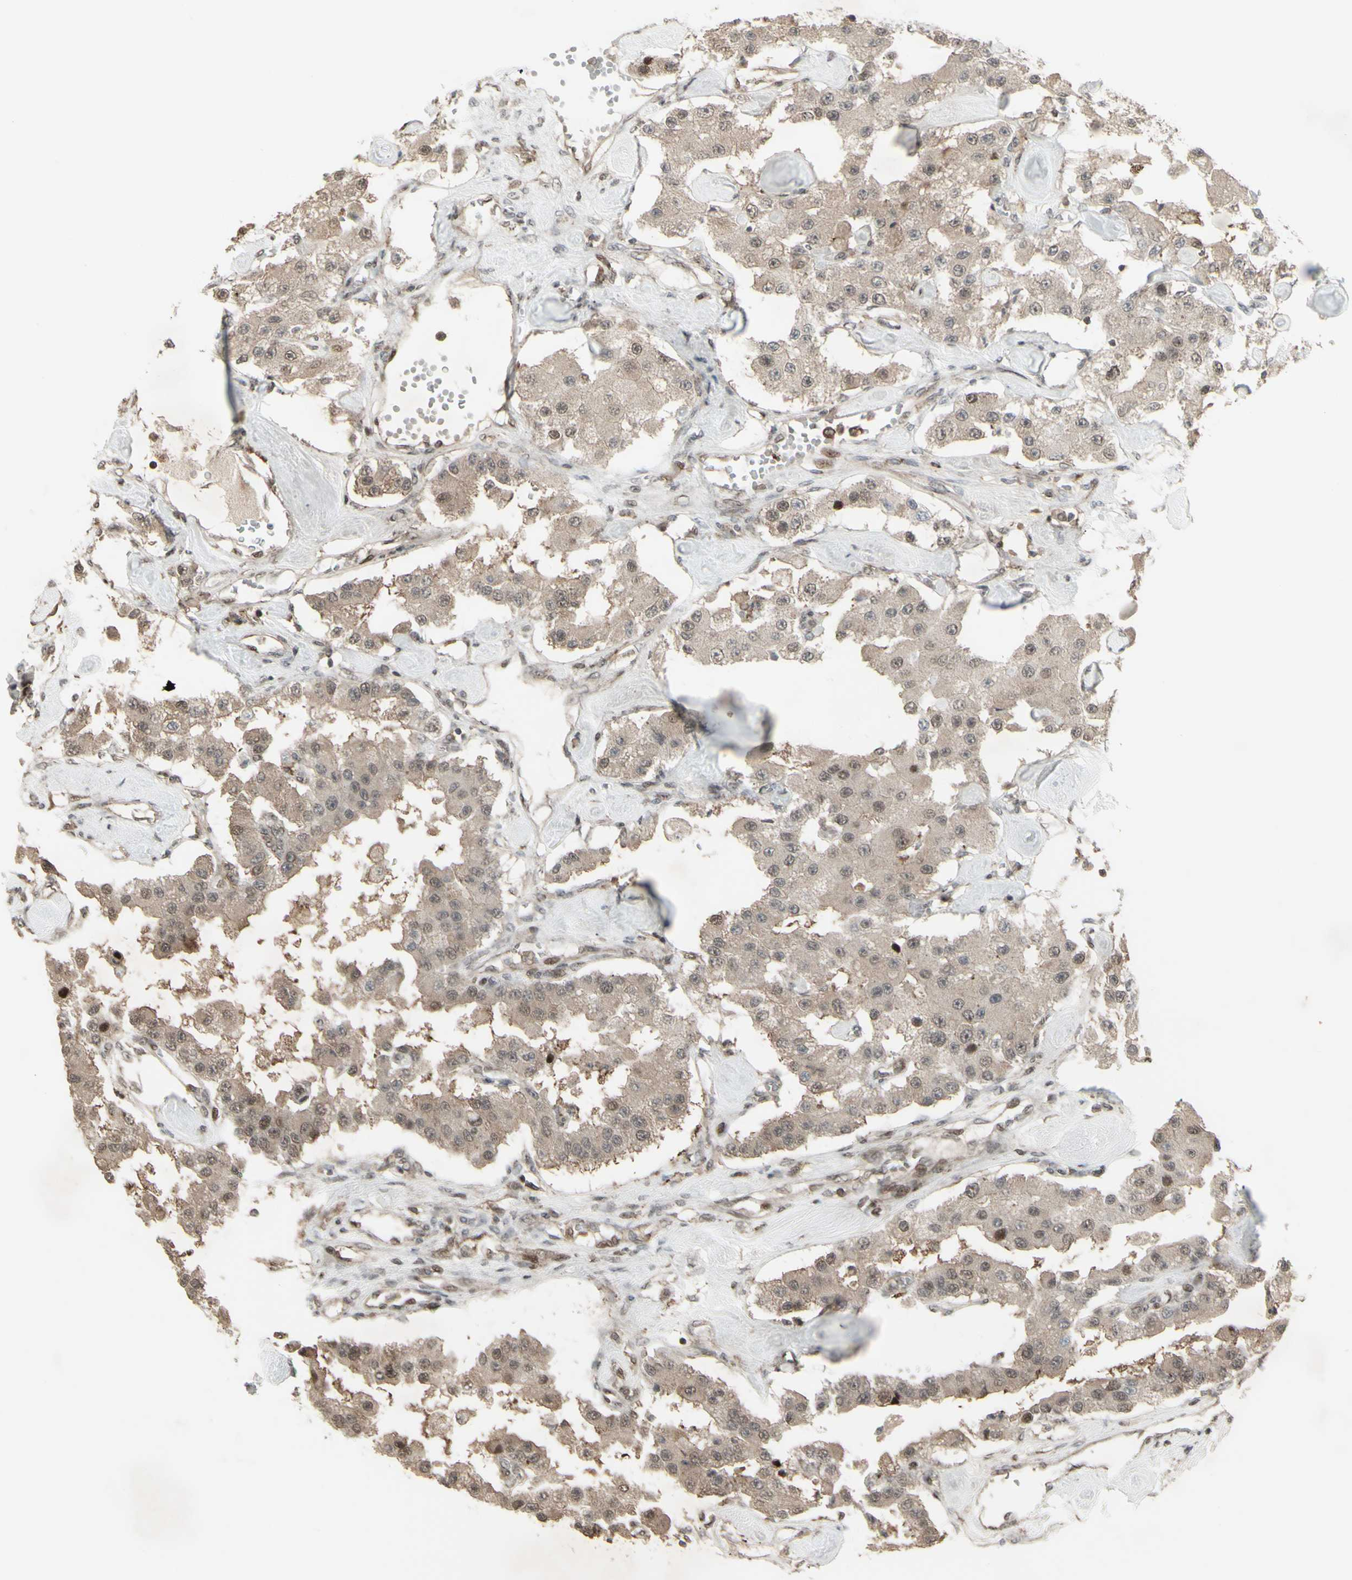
{"staining": {"intensity": "weak", "quantity": ">75%", "location": "cytoplasmic/membranous"}, "tissue": "carcinoid", "cell_type": "Tumor cells", "image_type": "cancer", "snomed": [{"axis": "morphology", "description": "Carcinoid, malignant, NOS"}, {"axis": "topography", "description": "Pancreas"}], "caption": "Weak cytoplasmic/membranous staining is appreciated in approximately >75% of tumor cells in carcinoid.", "gene": "CD33", "patient": {"sex": "male", "age": 41}}